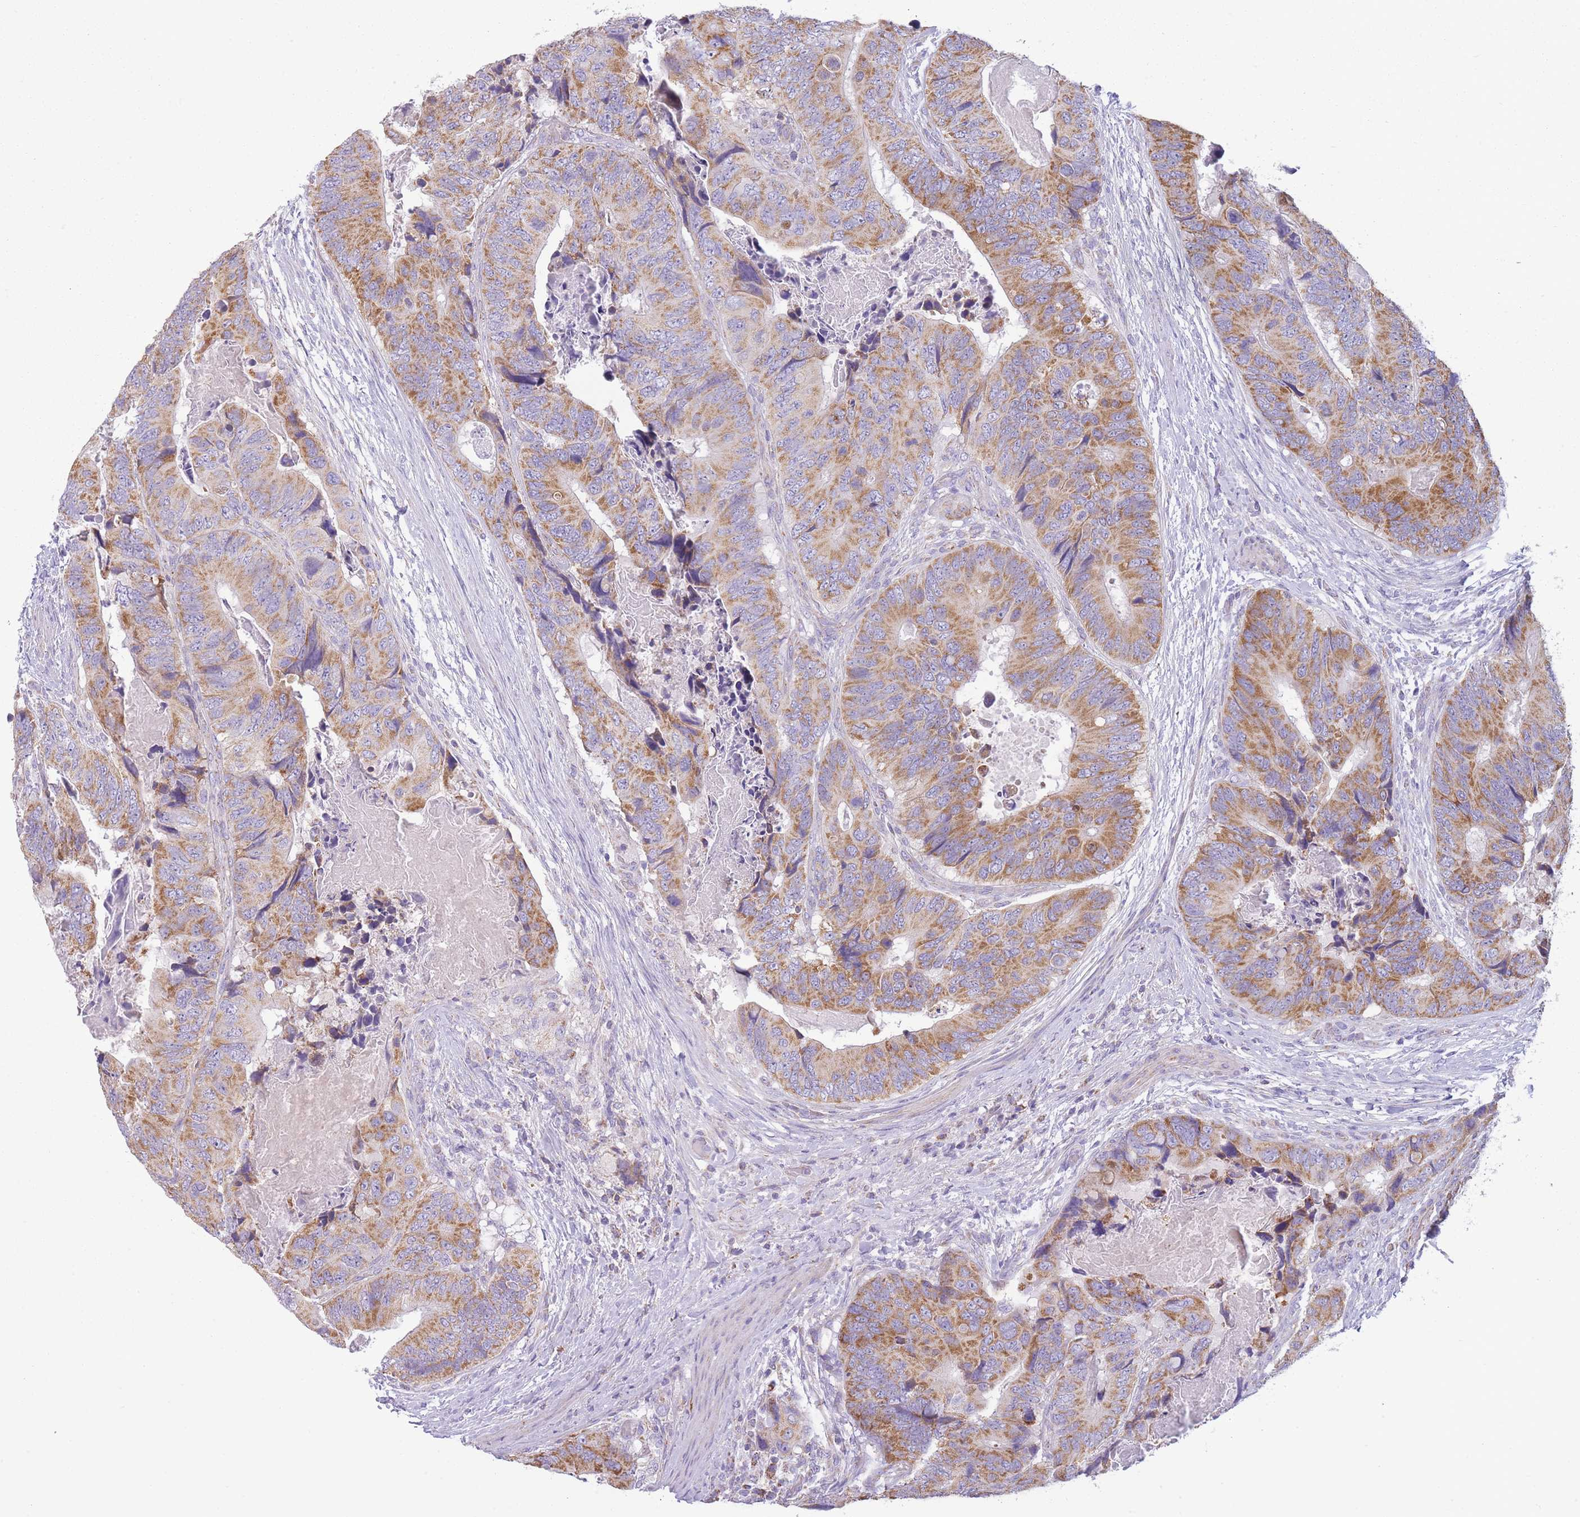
{"staining": {"intensity": "moderate", "quantity": ">75%", "location": "cytoplasmic/membranous"}, "tissue": "colorectal cancer", "cell_type": "Tumor cells", "image_type": "cancer", "snomed": [{"axis": "morphology", "description": "Adenocarcinoma, NOS"}, {"axis": "topography", "description": "Colon"}], "caption": "Colorectal adenocarcinoma stained with a protein marker displays moderate staining in tumor cells.", "gene": "PDHA1", "patient": {"sex": "male", "age": 84}}